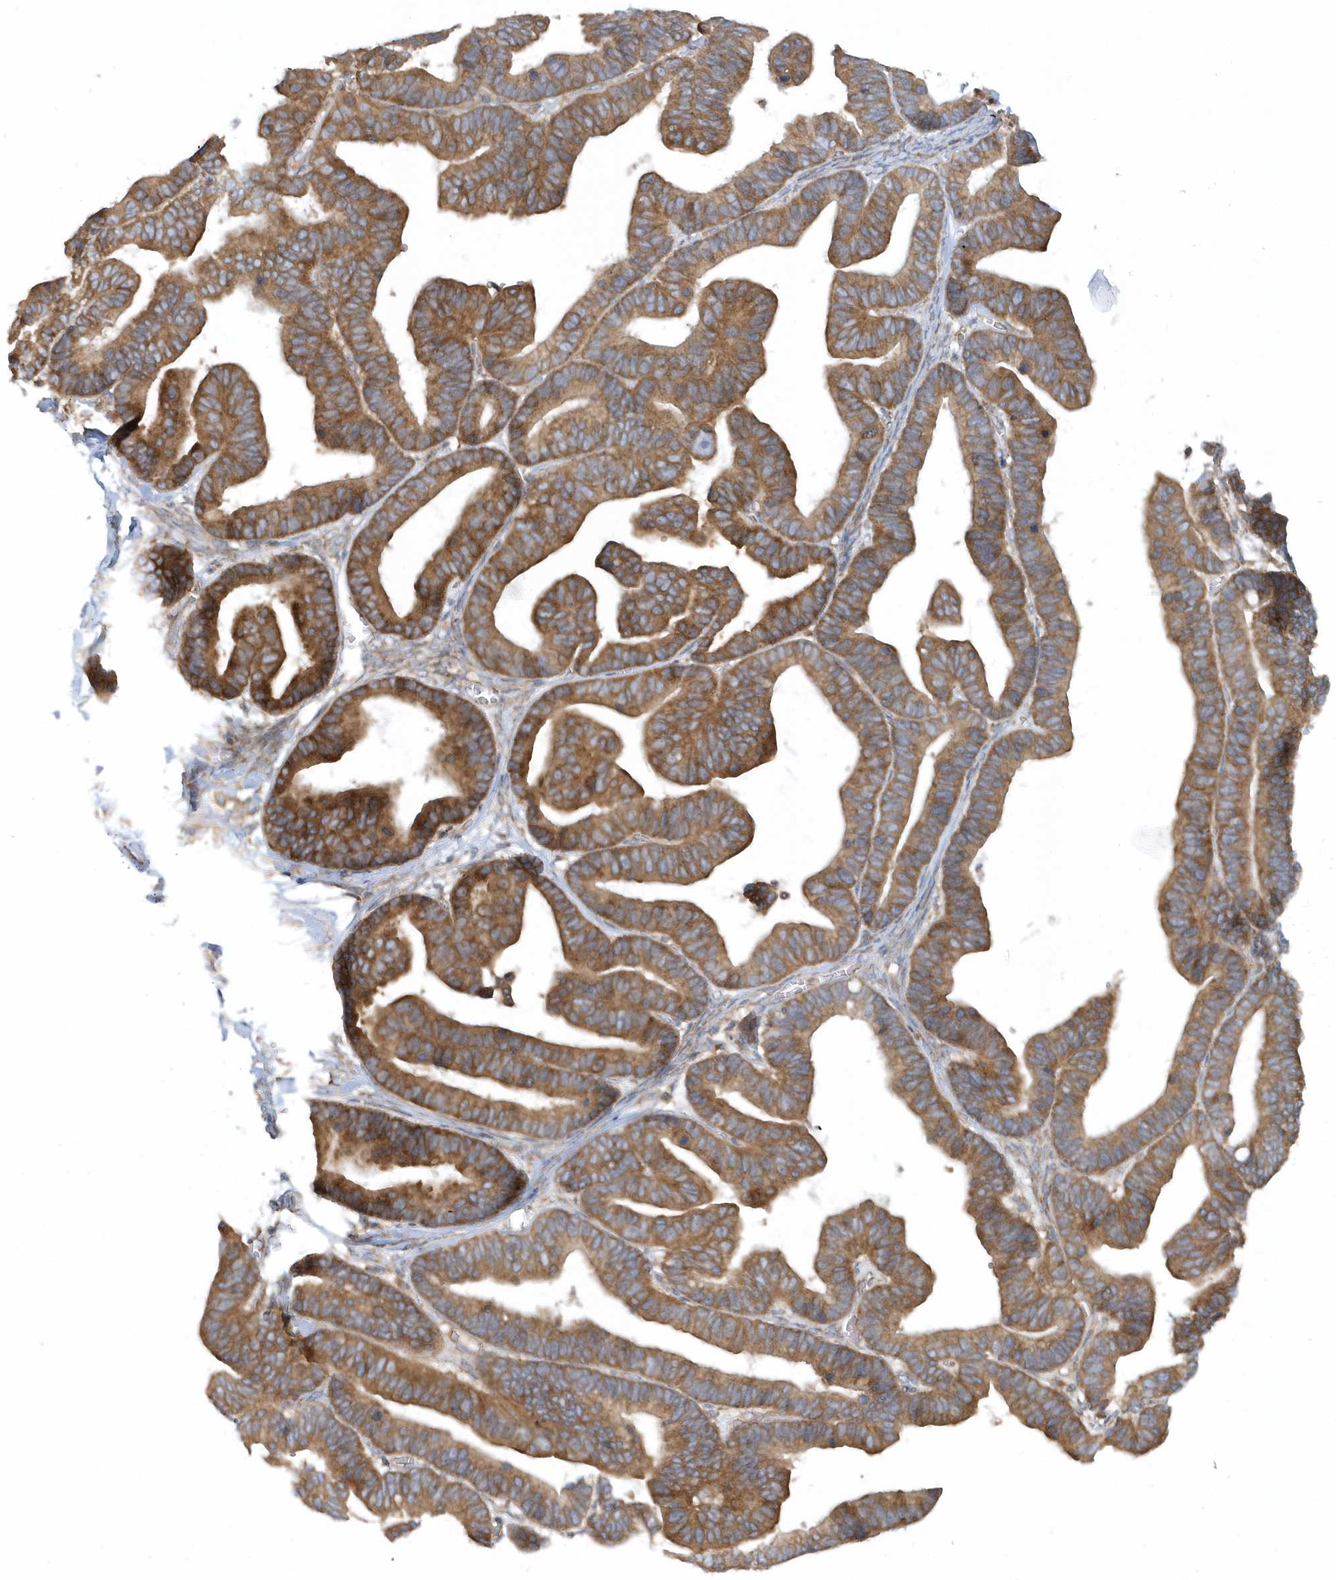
{"staining": {"intensity": "moderate", "quantity": ">75%", "location": "cytoplasmic/membranous"}, "tissue": "ovarian cancer", "cell_type": "Tumor cells", "image_type": "cancer", "snomed": [{"axis": "morphology", "description": "Cystadenocarcinoma, serous, NOS"}, {"axis": "topography", "description": "Ovary"}], "caption": "The photomicrograph reveals staining of ovarian cancer (serous cystadenocarcinoma), revealing moderate cytoplasmic/membranous protein expression (brown color) within tumor cells.", "gene": "CNOT10", "patient": {"sex": "female", "age": 56}}